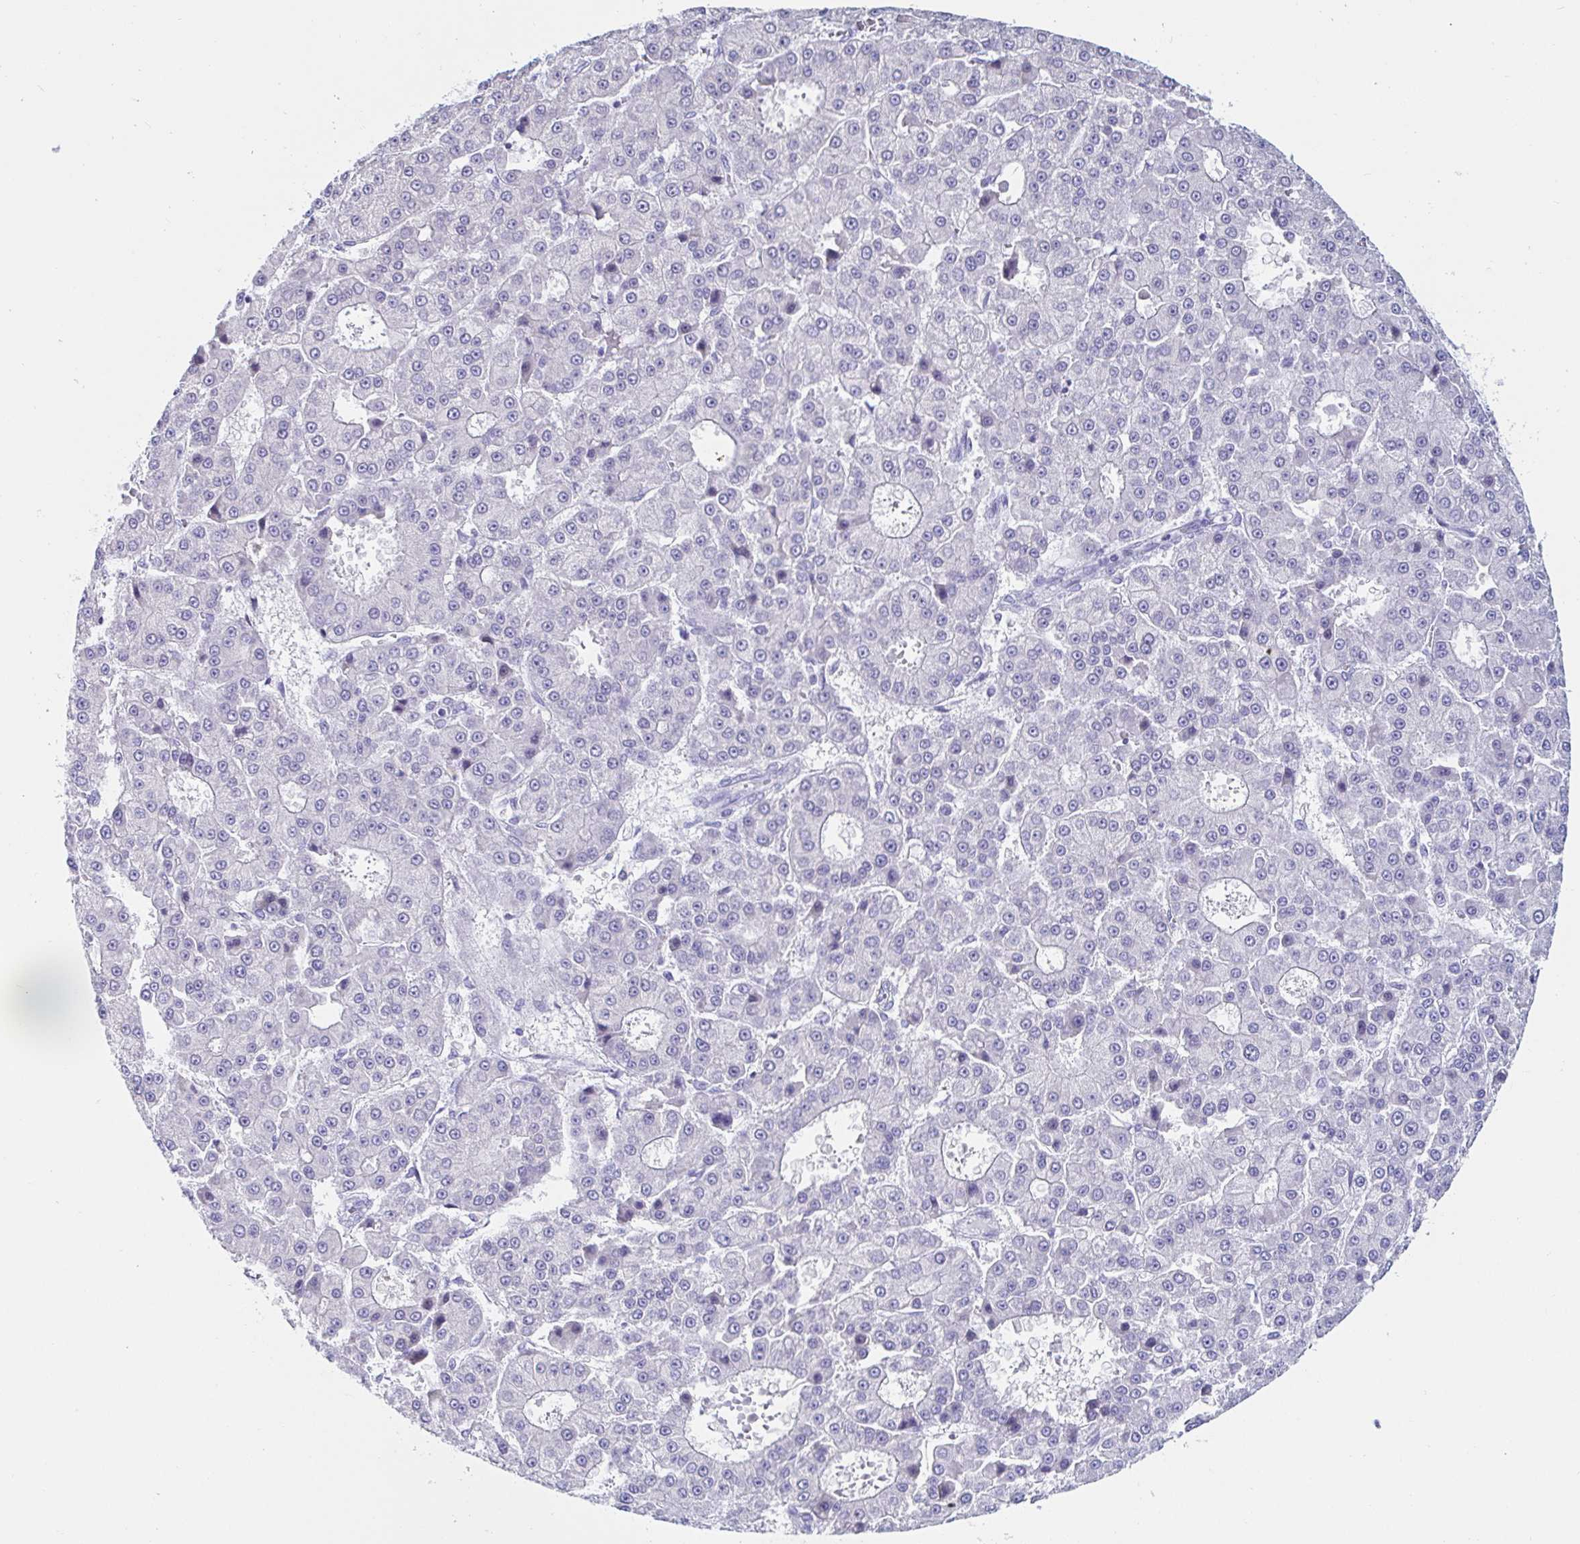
{"staining": {"intensity": "negative", "quantity": "none", "location": "none"}, "tissue": "liver cancer", "cell_type": "Tumor cells", "image_type": "cancer", "snomed": [{"axis": "morphology", "description": "Carcinoma, Hepatocellular, NOS"}, {"axis": "topography", "description": "Liver"}], "caption": "An image of human liver cancer is negative for staining in tumor cells.", "gene": "C4orf17", "patient": {"sex": "male", "age": 70}}